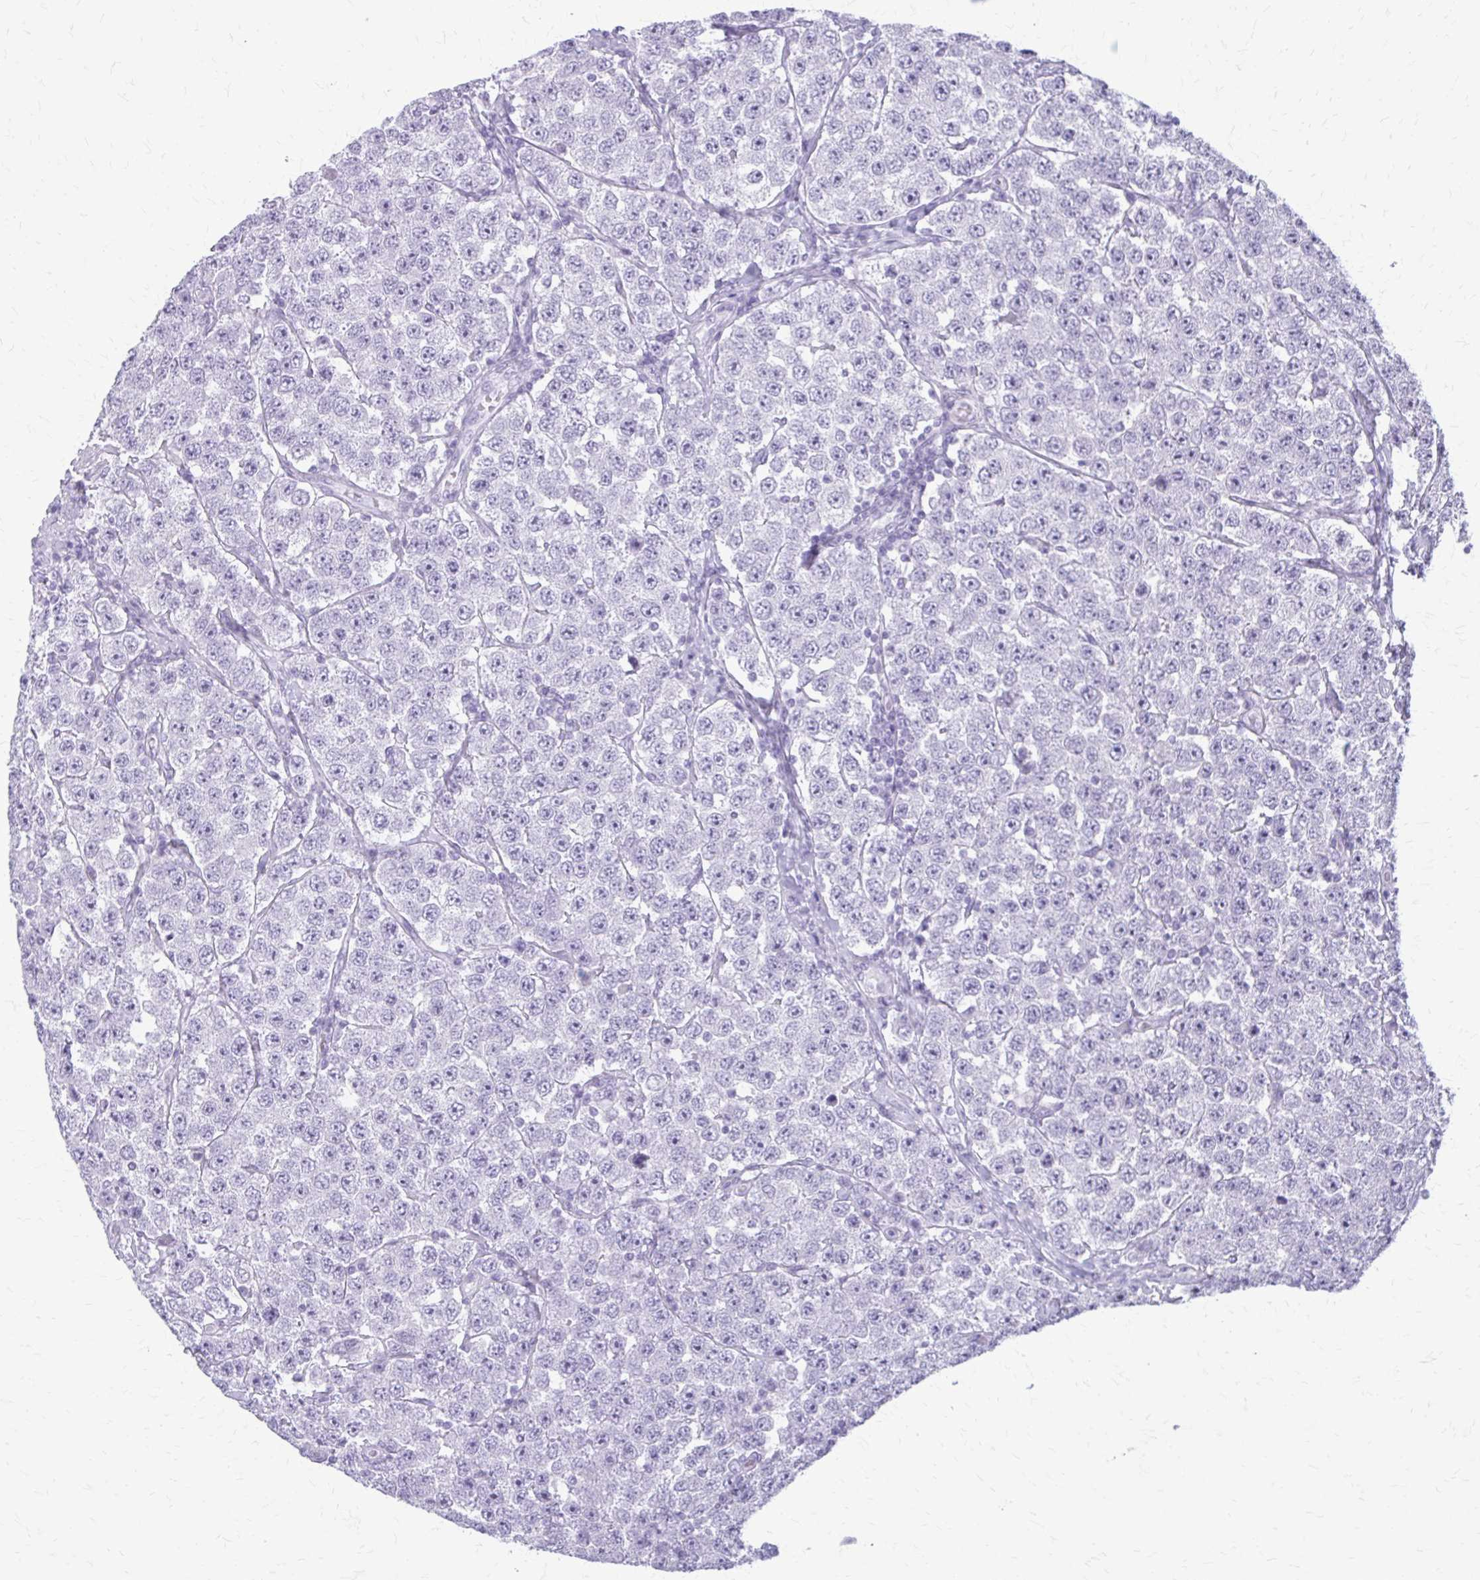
{"staining": {"intensity": "negative", "quantity": "none", "location": "none"}, "tissue": "testis cancer", "cell_type": "Tumor cells", "image_type": "cancer", "snomed": [{"axis": "morphology", "description": "Seminoma, NOS"}, {"axis": "topography", "description": "Testis"}], "caption": "The IHC micrograph has no significant positivity in tumor cells of testis seminoma tissue.", "gene": "KRT5", "patient": {"sex": "male", "age": 28}}